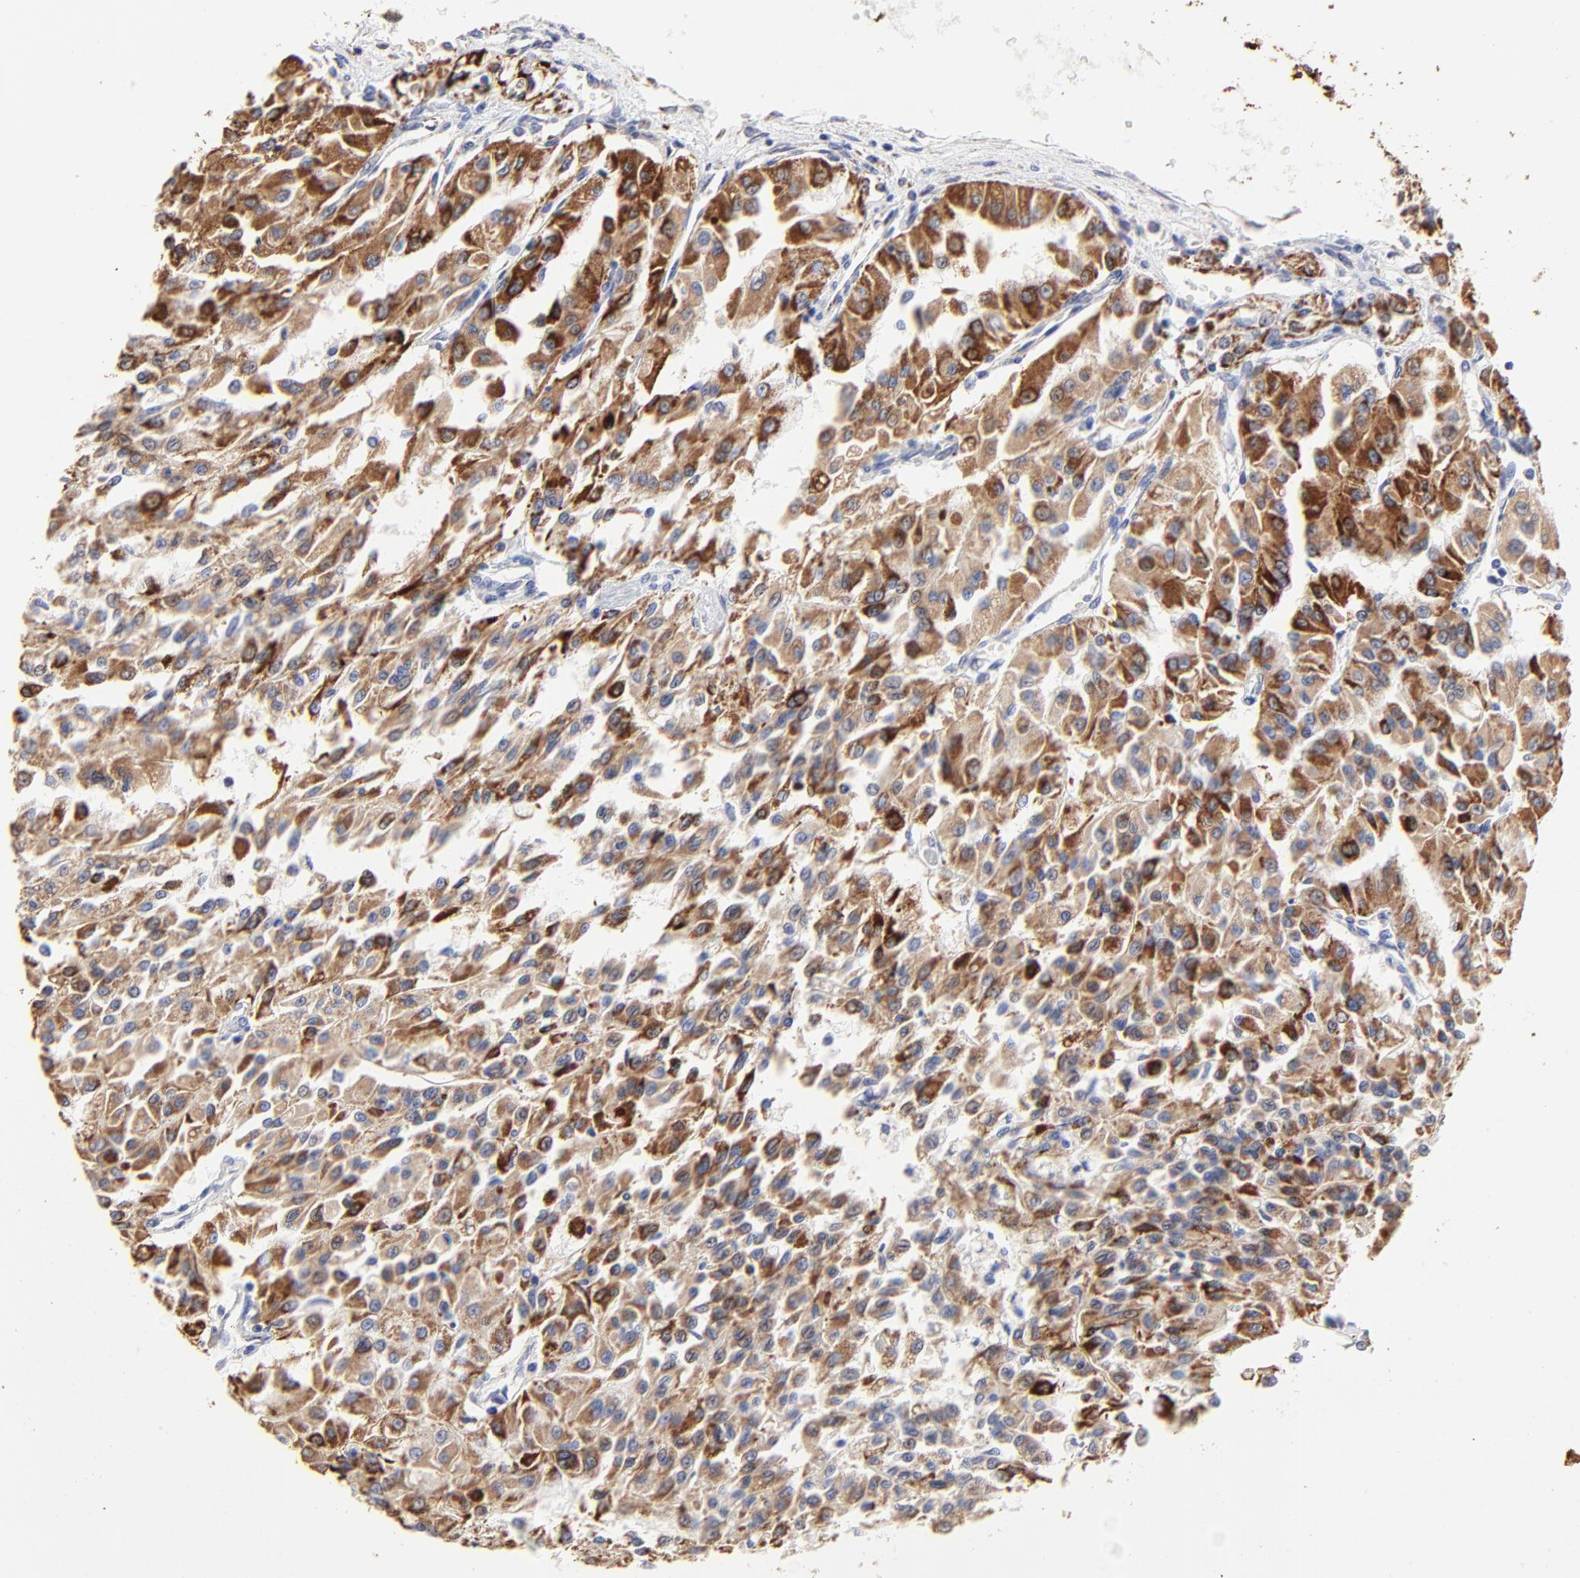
{"staining": {"intensity": "moderate", "quantity": ">75%", "location": "cytoplasmic/membranous"}, "tissue": "renal cancer", "cell_type": "Tumor cells", "image_type": "cancer", "snomed": [{"axis": "morphology", "description": "Adenocarcinoma, NOS"}, {"axis": "topography", "description": "Kidney"}], "caption": "Immunohistochemistry (IHC) image of renal cancer stained for a protein (brown), which reveals medium levels of moderate cytoplasmic/membranous positivity in approximately >75% of tumor cells.", "gene": "PINK1", "patient": {"sex": "male", "age": 78}}